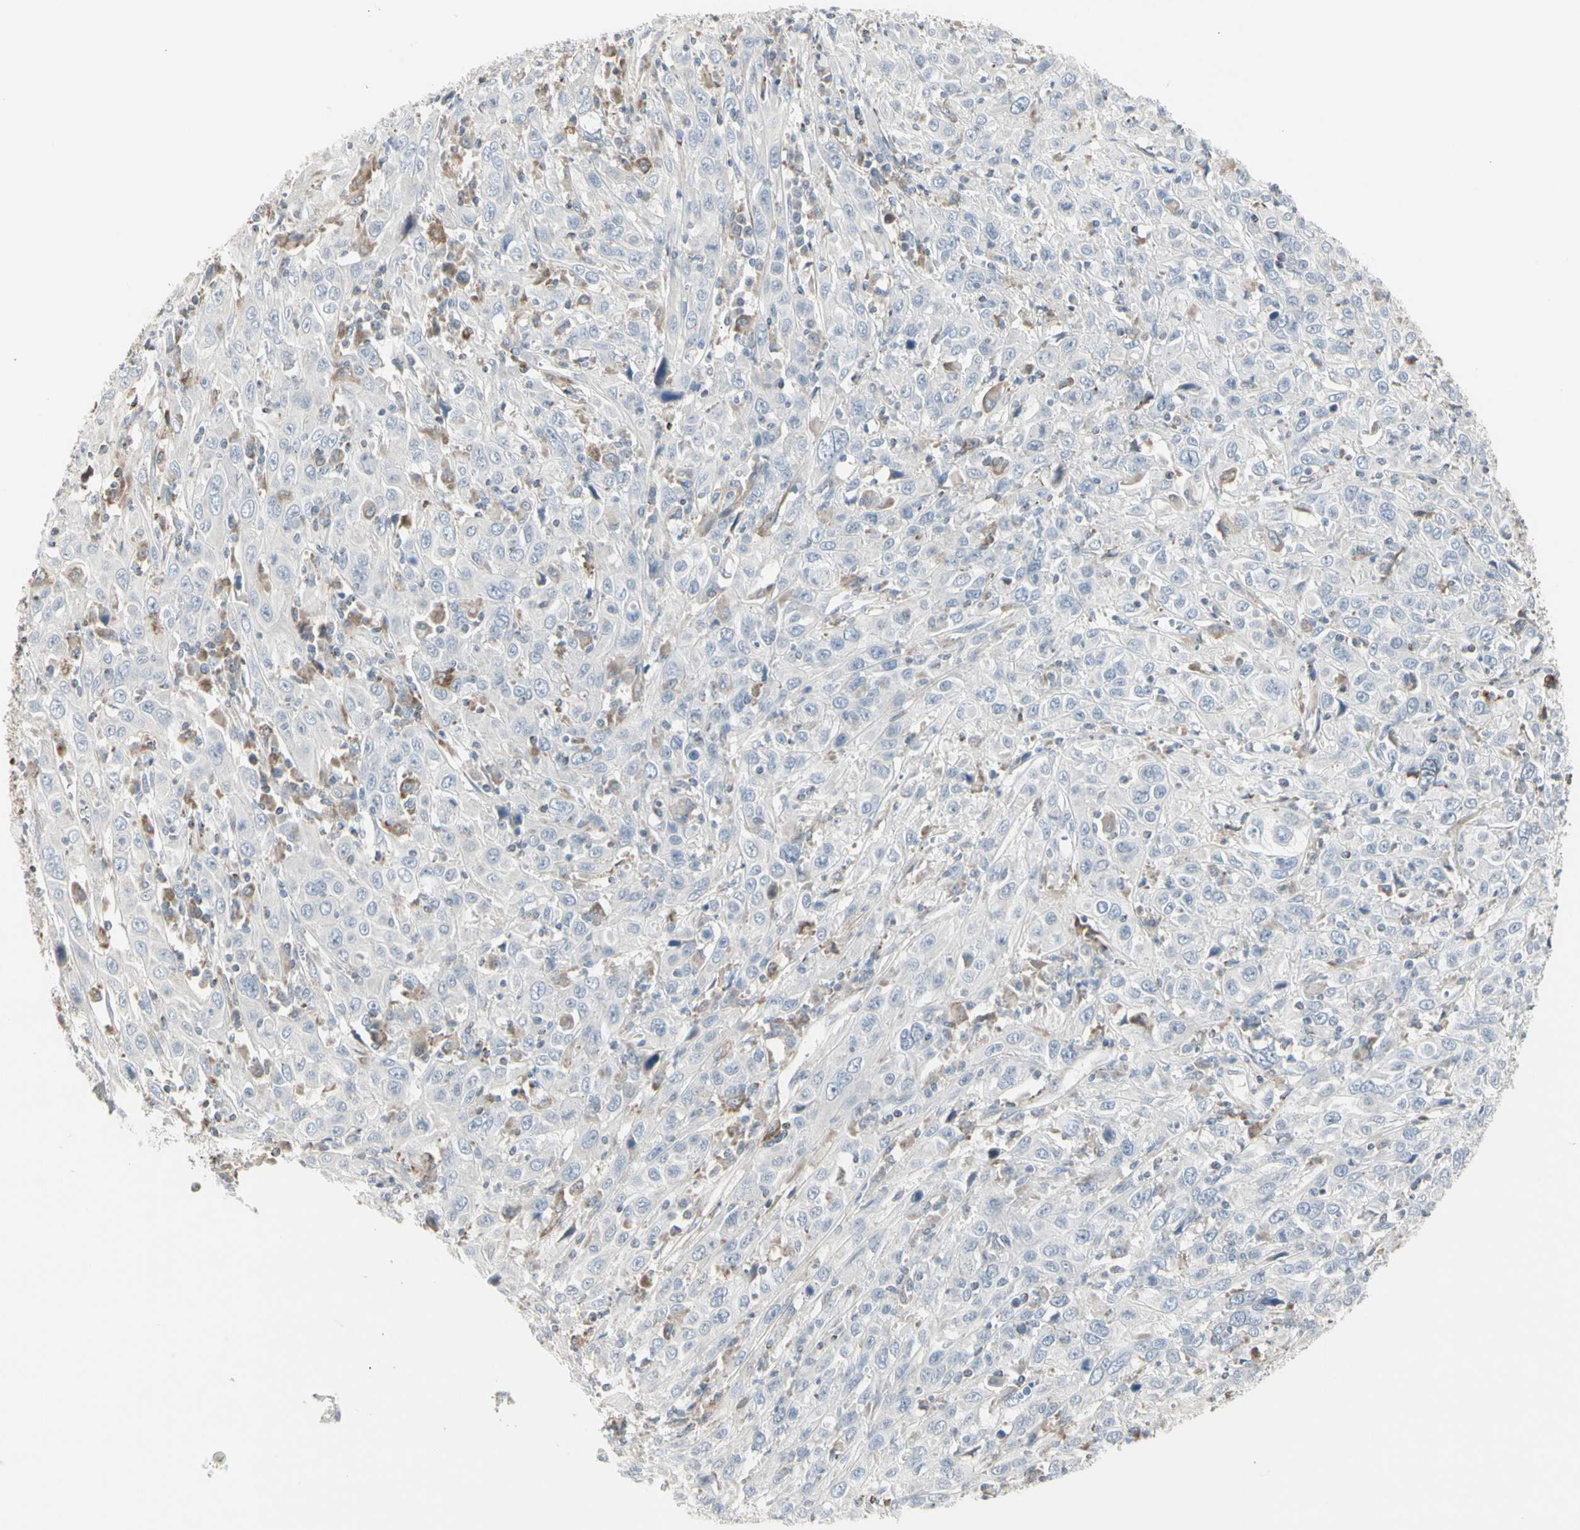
{"staining": {"intensity": "moderate", "quantity": "<25%", "location": "cytoplasmic/membranous"}, "tissue": "cervical cancer", "cell_type": "Tumor cells", "image_type": "cancer", "snomed": [{"axis": "morphology", "description": "Squamous cell carcinoma, NOS"}, {"axis": "topography", "description": "Cervix"}], "caption": "Protein staining of cervical cancer (squamous cell carcinoma) tissue exhibits moderate cytoplasmic/membranous staining in about <25% of tumor cells.", "gene": "TMEM176A", "patient": {"sex": "female", "age": 46}}